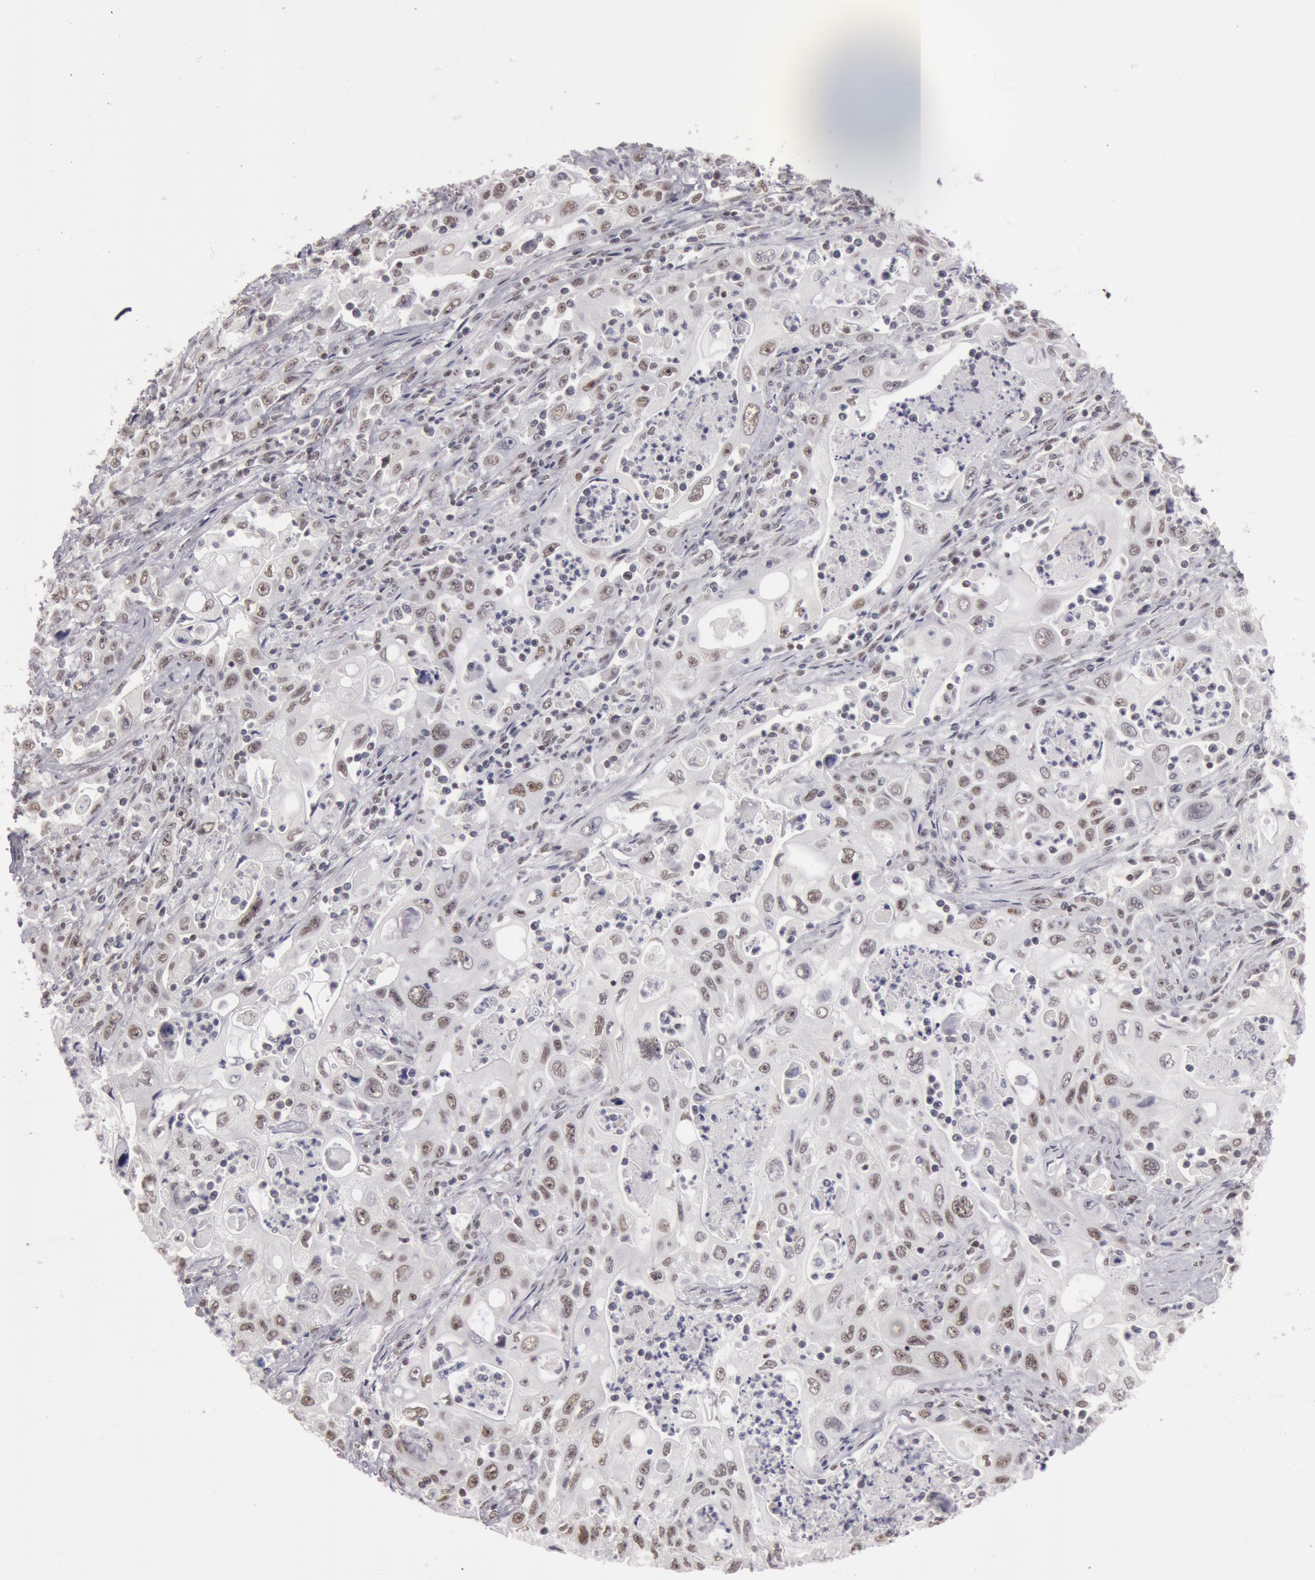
{"staining": {"intensity": "moderate", "quantity": "25%-75%", "location": "nuclear"}, "tissue": "pancreatic cancer", "cell_type": "Tumor cells", "image_type": "cancer", "snomed": [{"axis": "morphology", "description": "Adenocarcinoma, NOS"}, {"axis": "topography", "description": "Pancreas"}], "caption": "Immunohistochemistry (IHC) staining of pancreatic adenocarcinoma, which demonstrates medium levels of moderate nuclear positivity in approximately 25%-75% of tumor cells indicating moderate nuclear protein positivity. The staining was performed using DAB (brown) for protein detection and nuclei were counterstained in hematoxylin (blue).", "gene": "ESS2", "patient": {"sex": "male", "age": 70}}